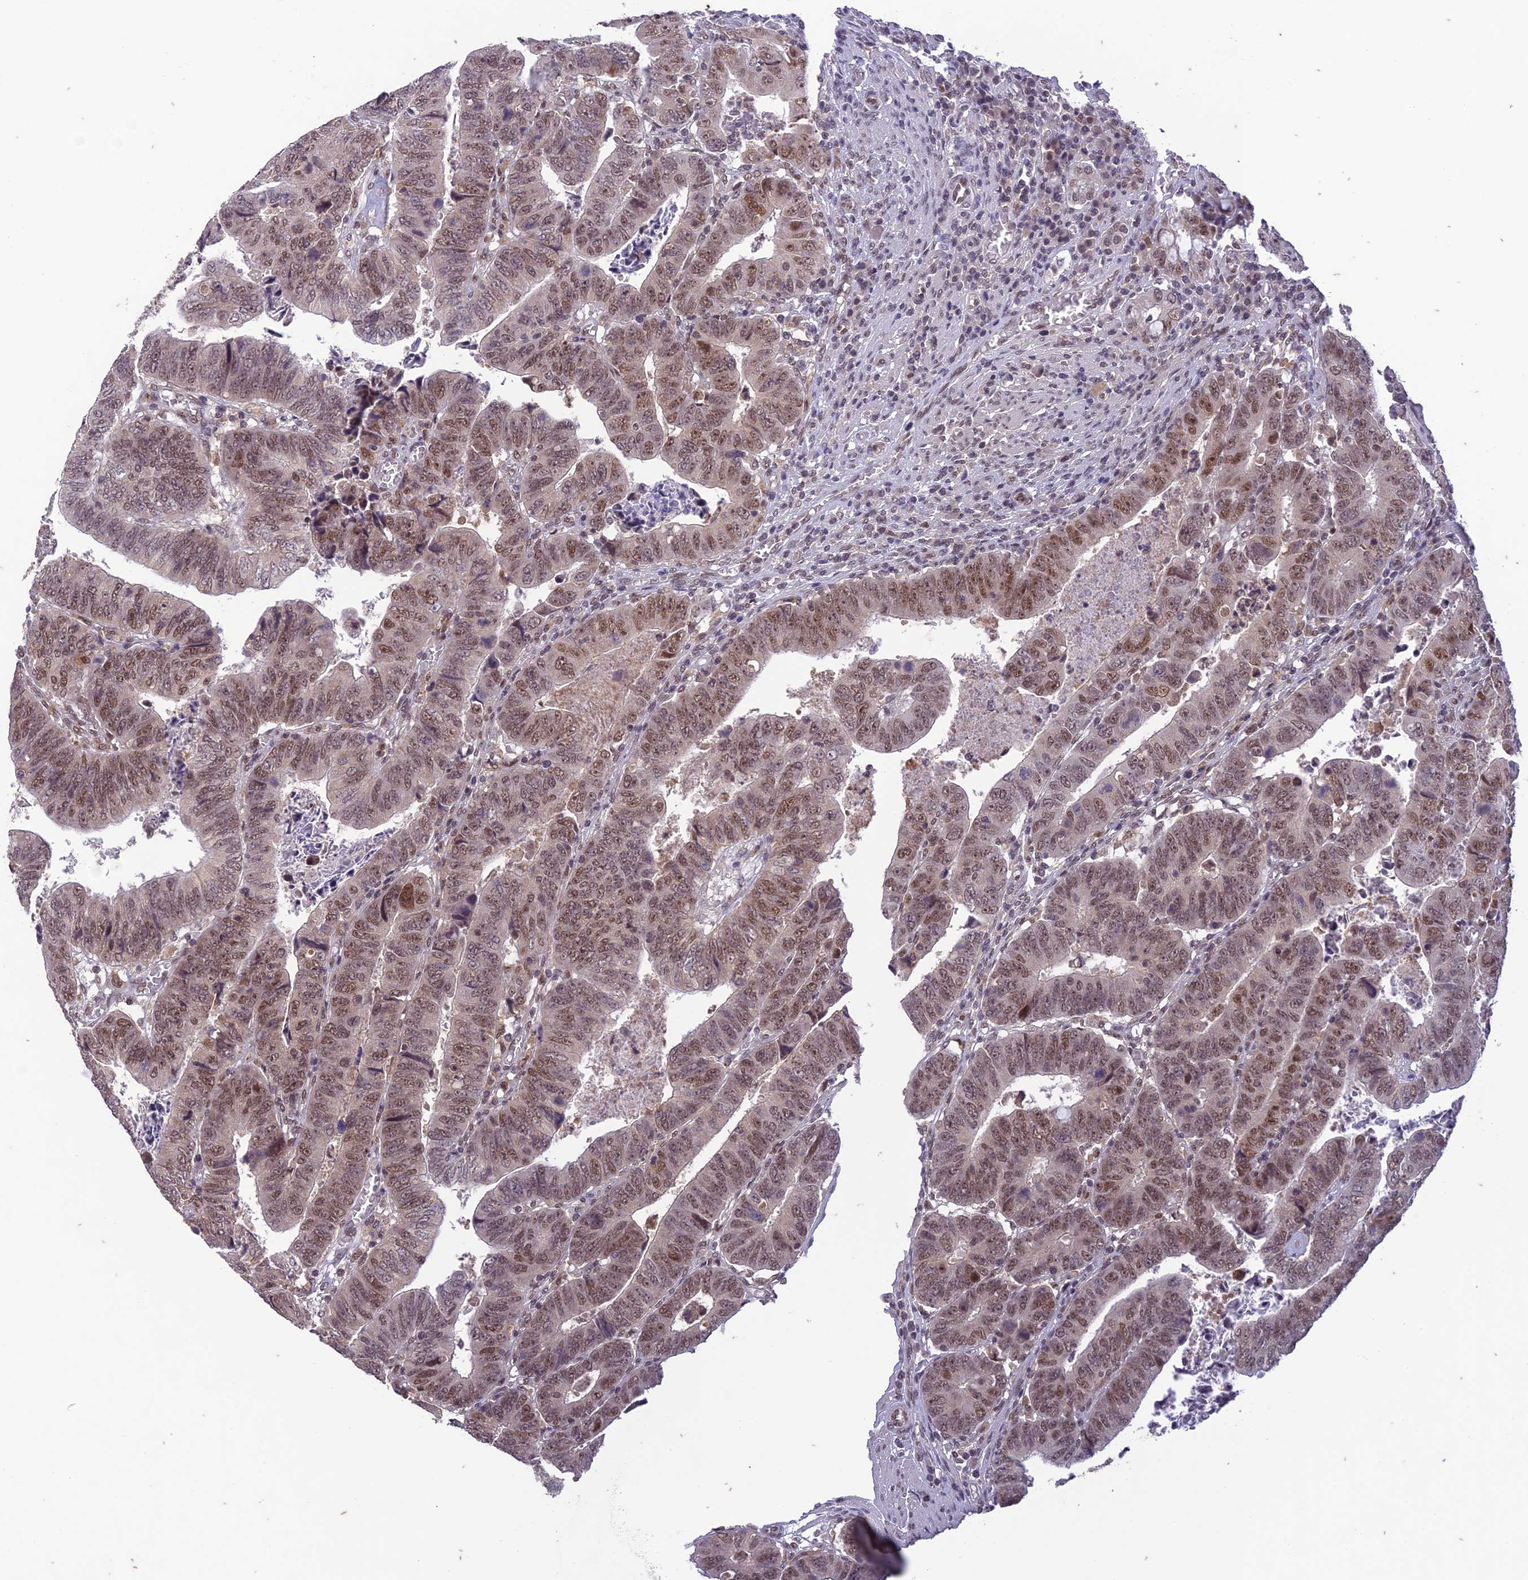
{"staining": {"intensity": "moderate", "quantity": ">75%", "location": "nuclear"}, "tissue": "colorectal cancer", "cell_type": "Tumor cells", "image_type": "cancer", "snomed": [{"axis": "morphology", "description": "Normal tissue, NOS"}, {"axis": "morphology", "description": "Adenocarcinoma, NOS"}, {"axis": "topography", "description": "Rectum"}], "caption": "Brown immunohistochemical staining in human colorectal adenocarcinoma displays moderate nuclear positivity in approximately >75% of tumor cells.", "gene": "POP4", "patient": {"sex": "female", "age": 65}}